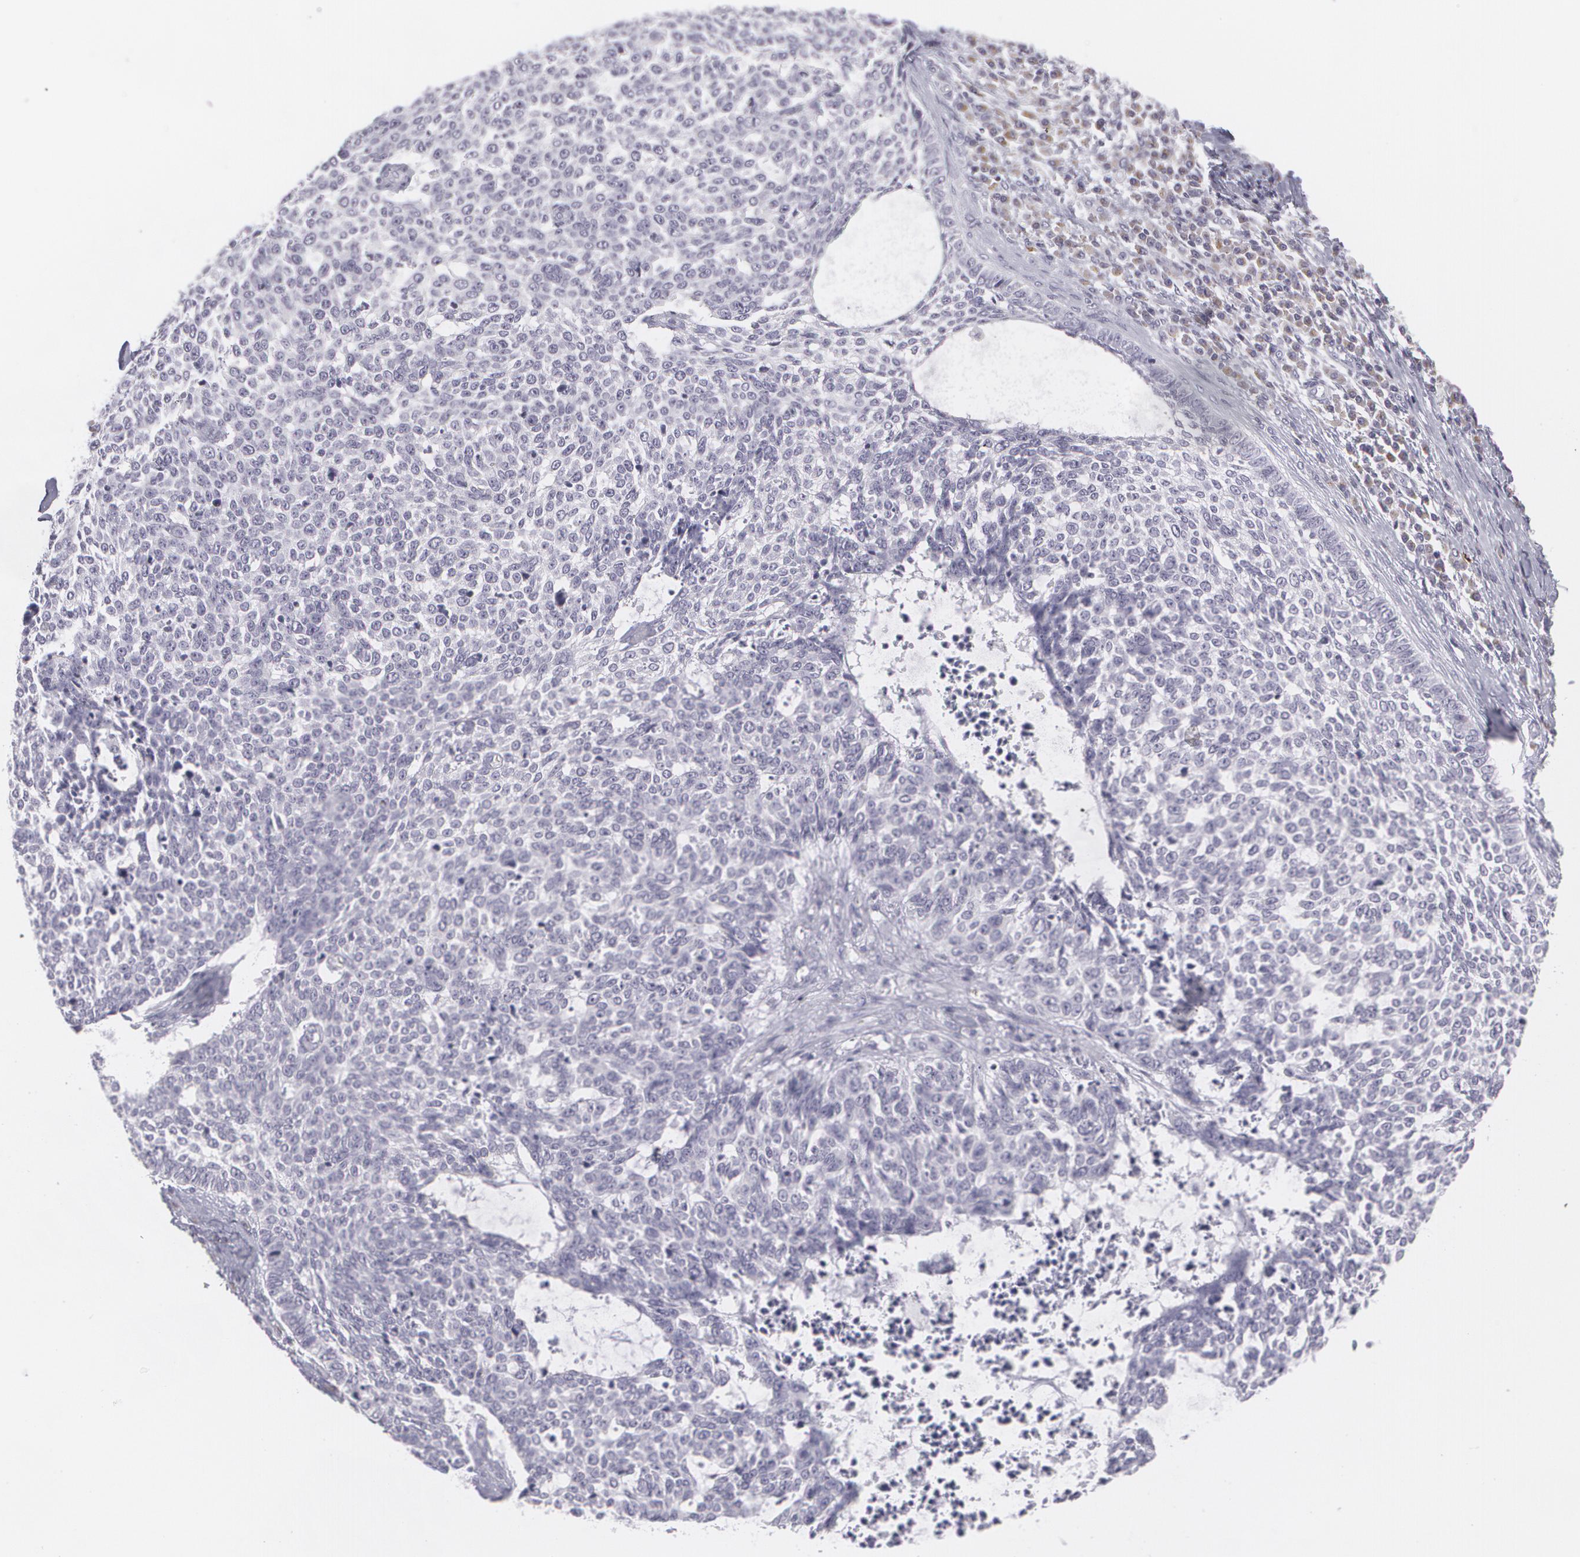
{"staining": {"intensity": "negative", "quantity": "none", "location": "none"}, "tissue": "skin cancer", "cell_type": "Tumor cells", "image_type": "cancer", "snomed": [{"axis": "morphology", "description": "Basal cell carcinoma"}, {"axis": "topography", "description": "Skin"}], "caption": "This is a micrograph of IHC staining of basal cell carcinoma (skin), which shows no staining in tumor cells.", "gene": "MBNL3", "patient": {"sex": "female", "age": 89}}